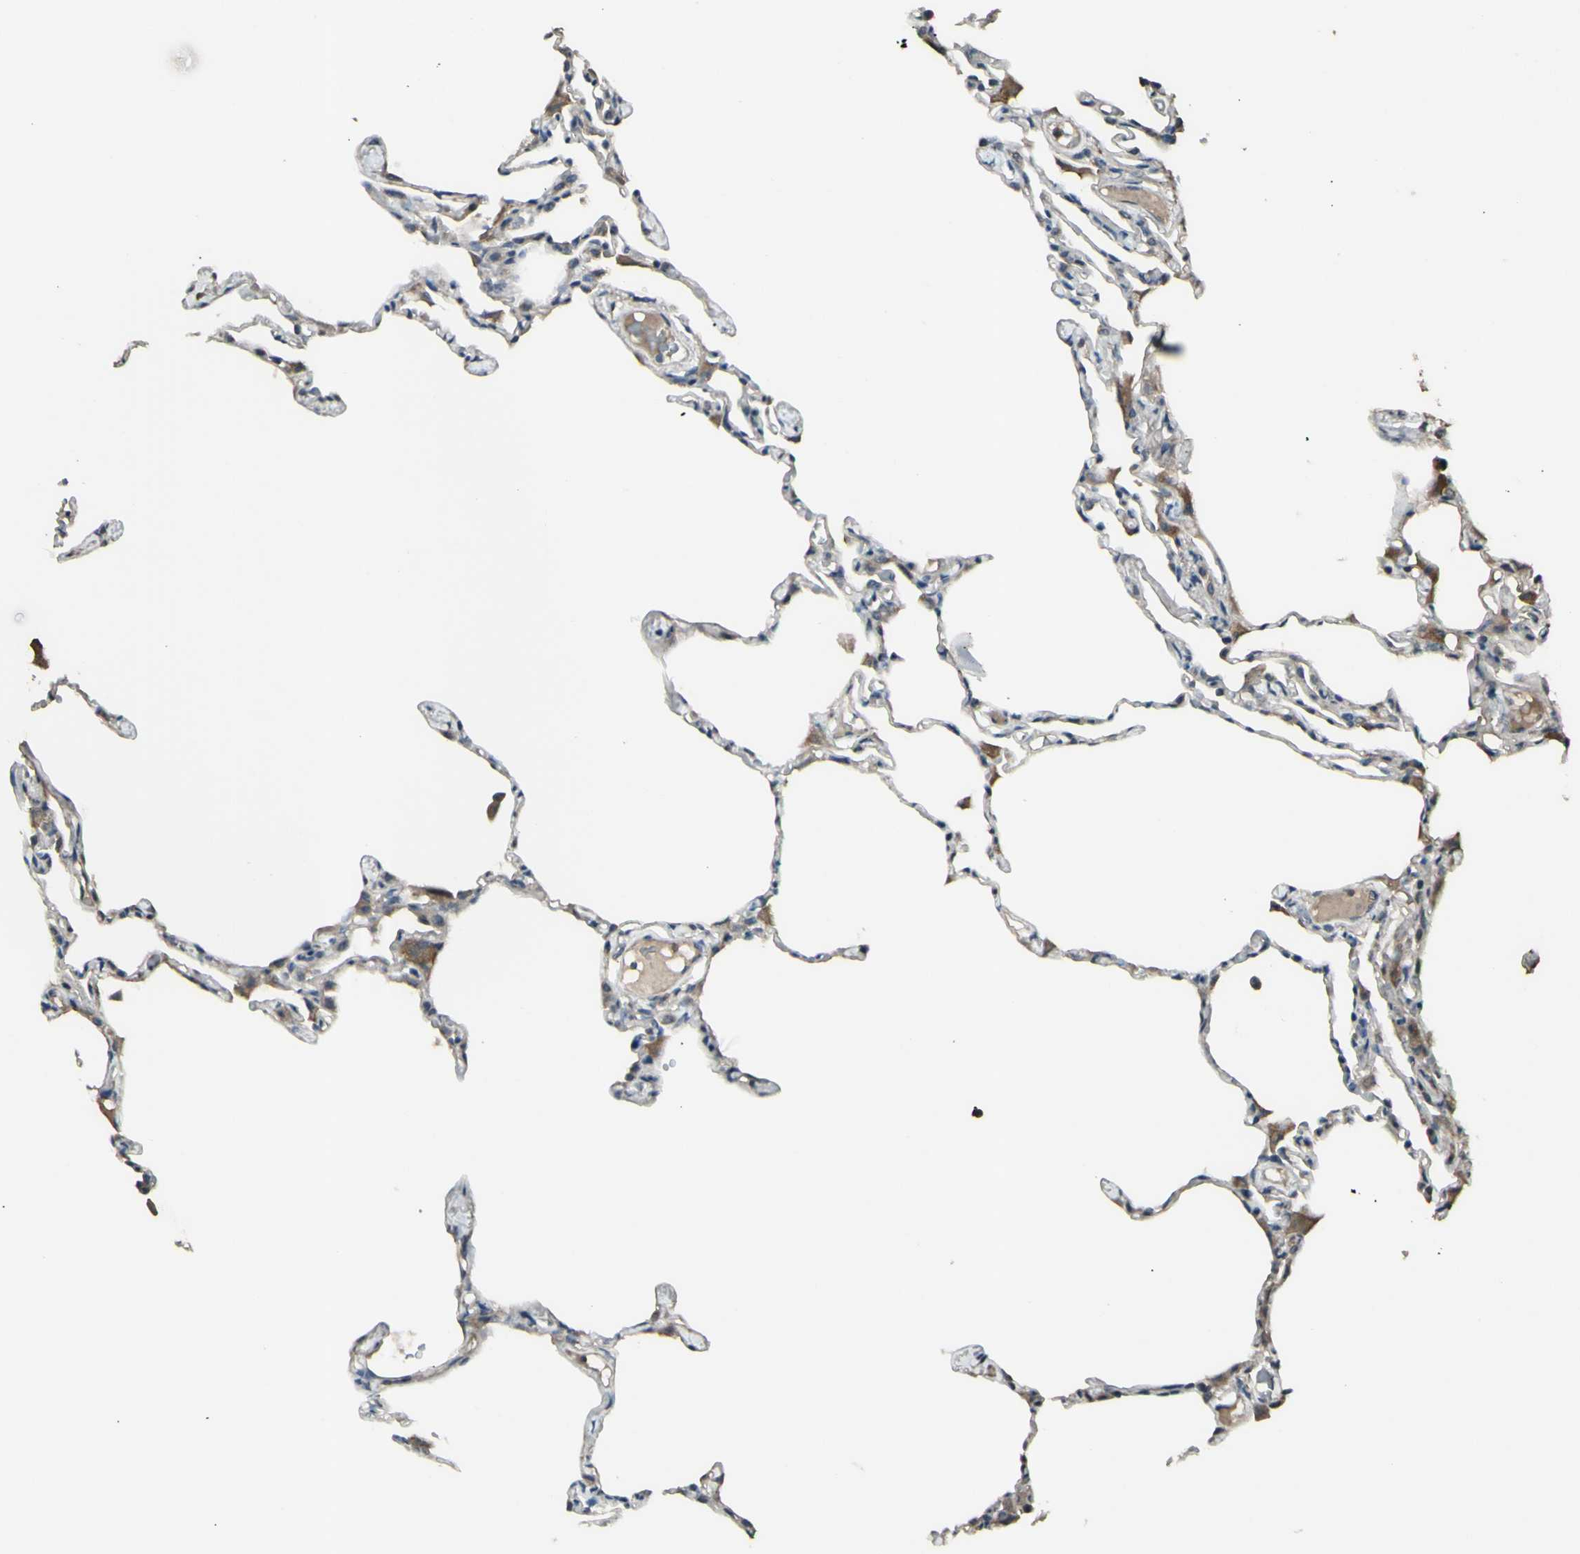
{"staining": {"intensity": "negative", "quantity": "none", "location": "none"}, "tissue": "lung", "cell_type": "Alveolar cells", "image_type": "normal", "snomed": [{"axis": "morphology", "description": "Normal tissue, NOS"}, {"axis": "topography", "description": "Lung"}], "caption": "Immunohistochemical staining of benign lung displays no significant expression in alveolar cells.", "gene": "GNAS", "patient": {"sex": "female", "age": 49}}